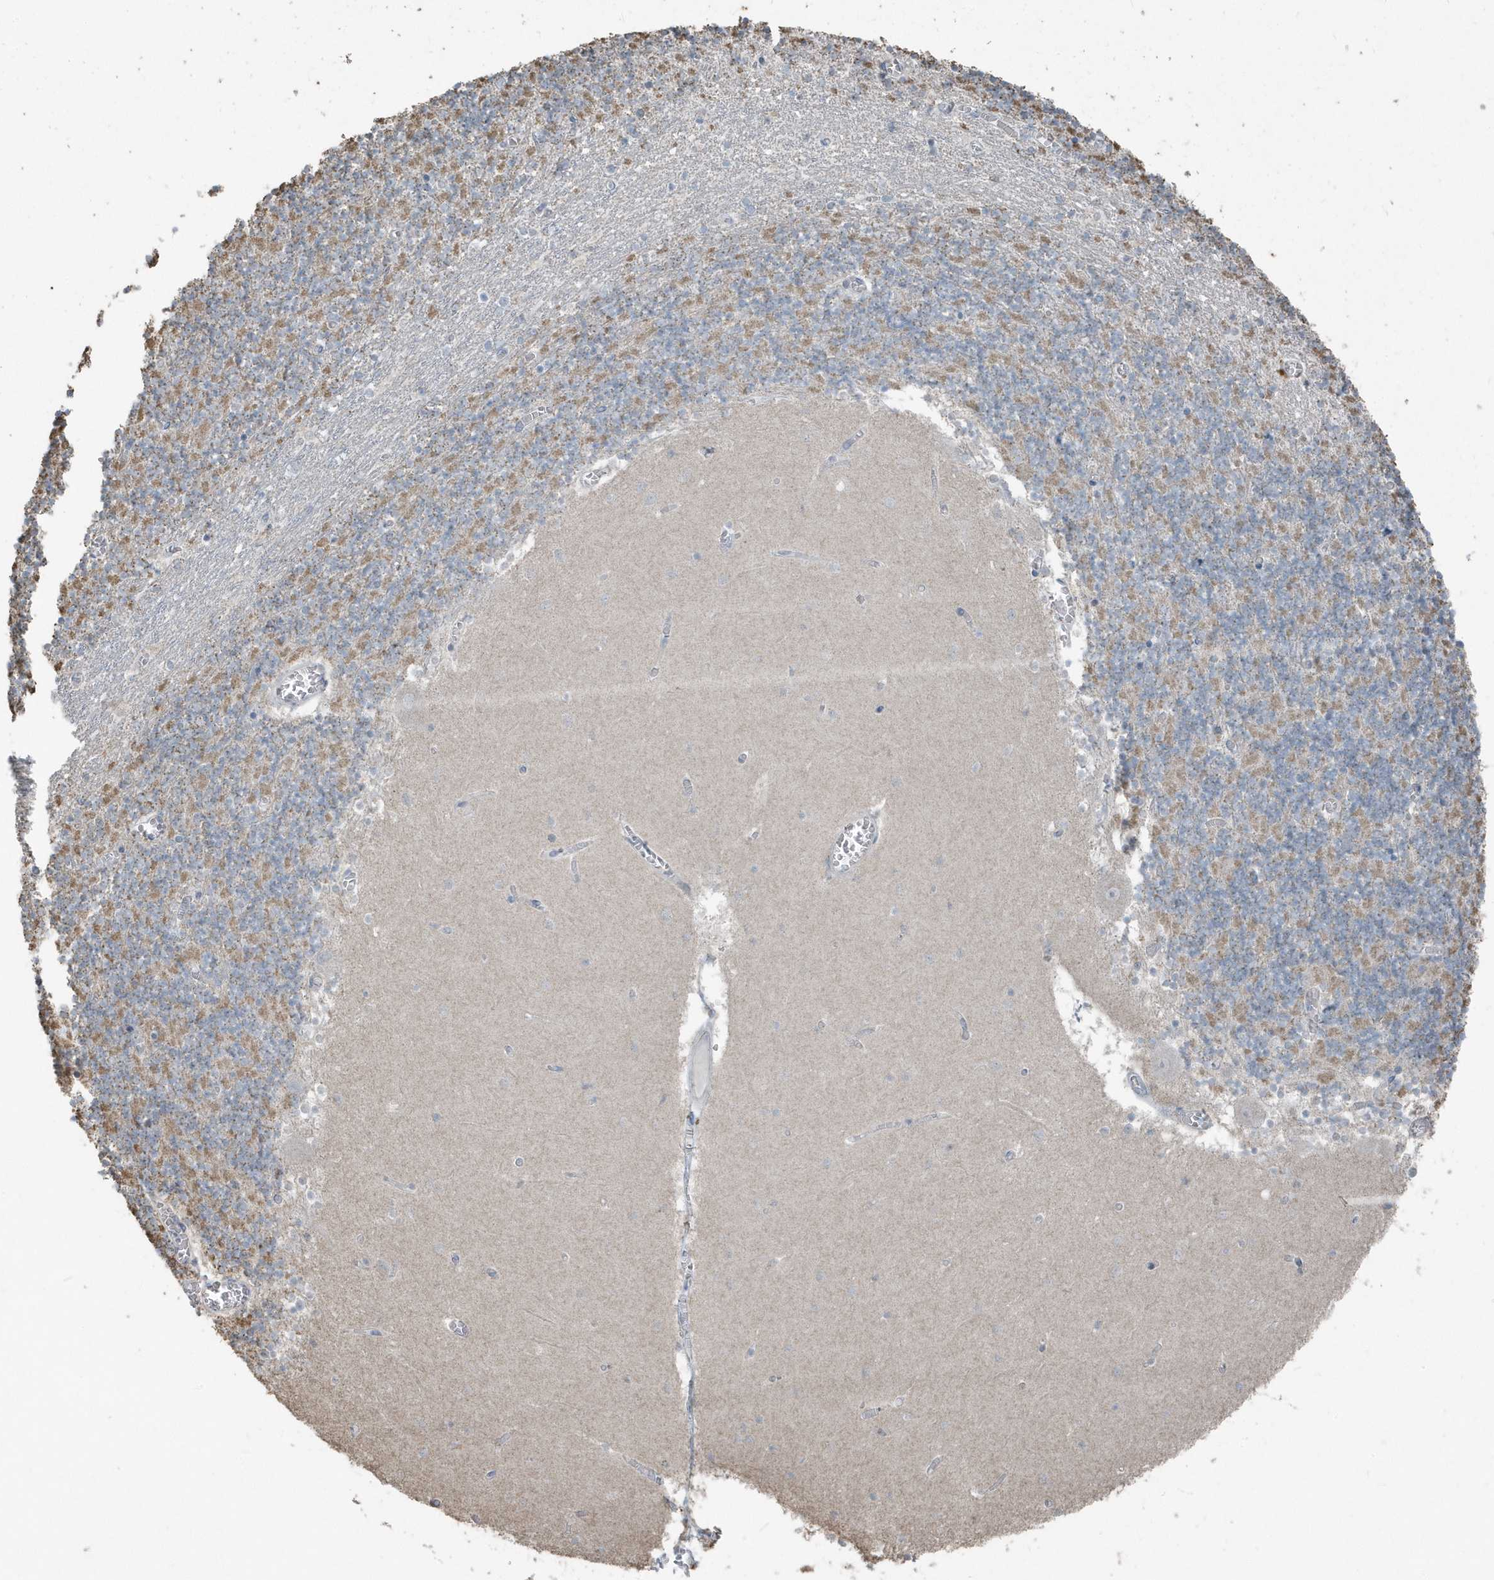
{"staining": {"intensity": "negative", "quantity": "none", "location": "none"}, "tissue": "cerebellum", "cell_type": "Cells in granular layer", "image_type": "normal", "snomed": [{"axis": "morphology", "description": "Normal tissue, NOS"}, {"axis": "topography", "description": "Cerebellum"}], "caption": "Immunohistochemistry photomicrograph of benign cerebellum: cerebellum stained with DAB (3,3'-diaminobenzidine) displays no significant protein positivity in cells in granular layer. (IHC, brightfield microscopy, high magnification).", "gene": "ACTC1", "patient": {"sex": "female", "age": 28}}